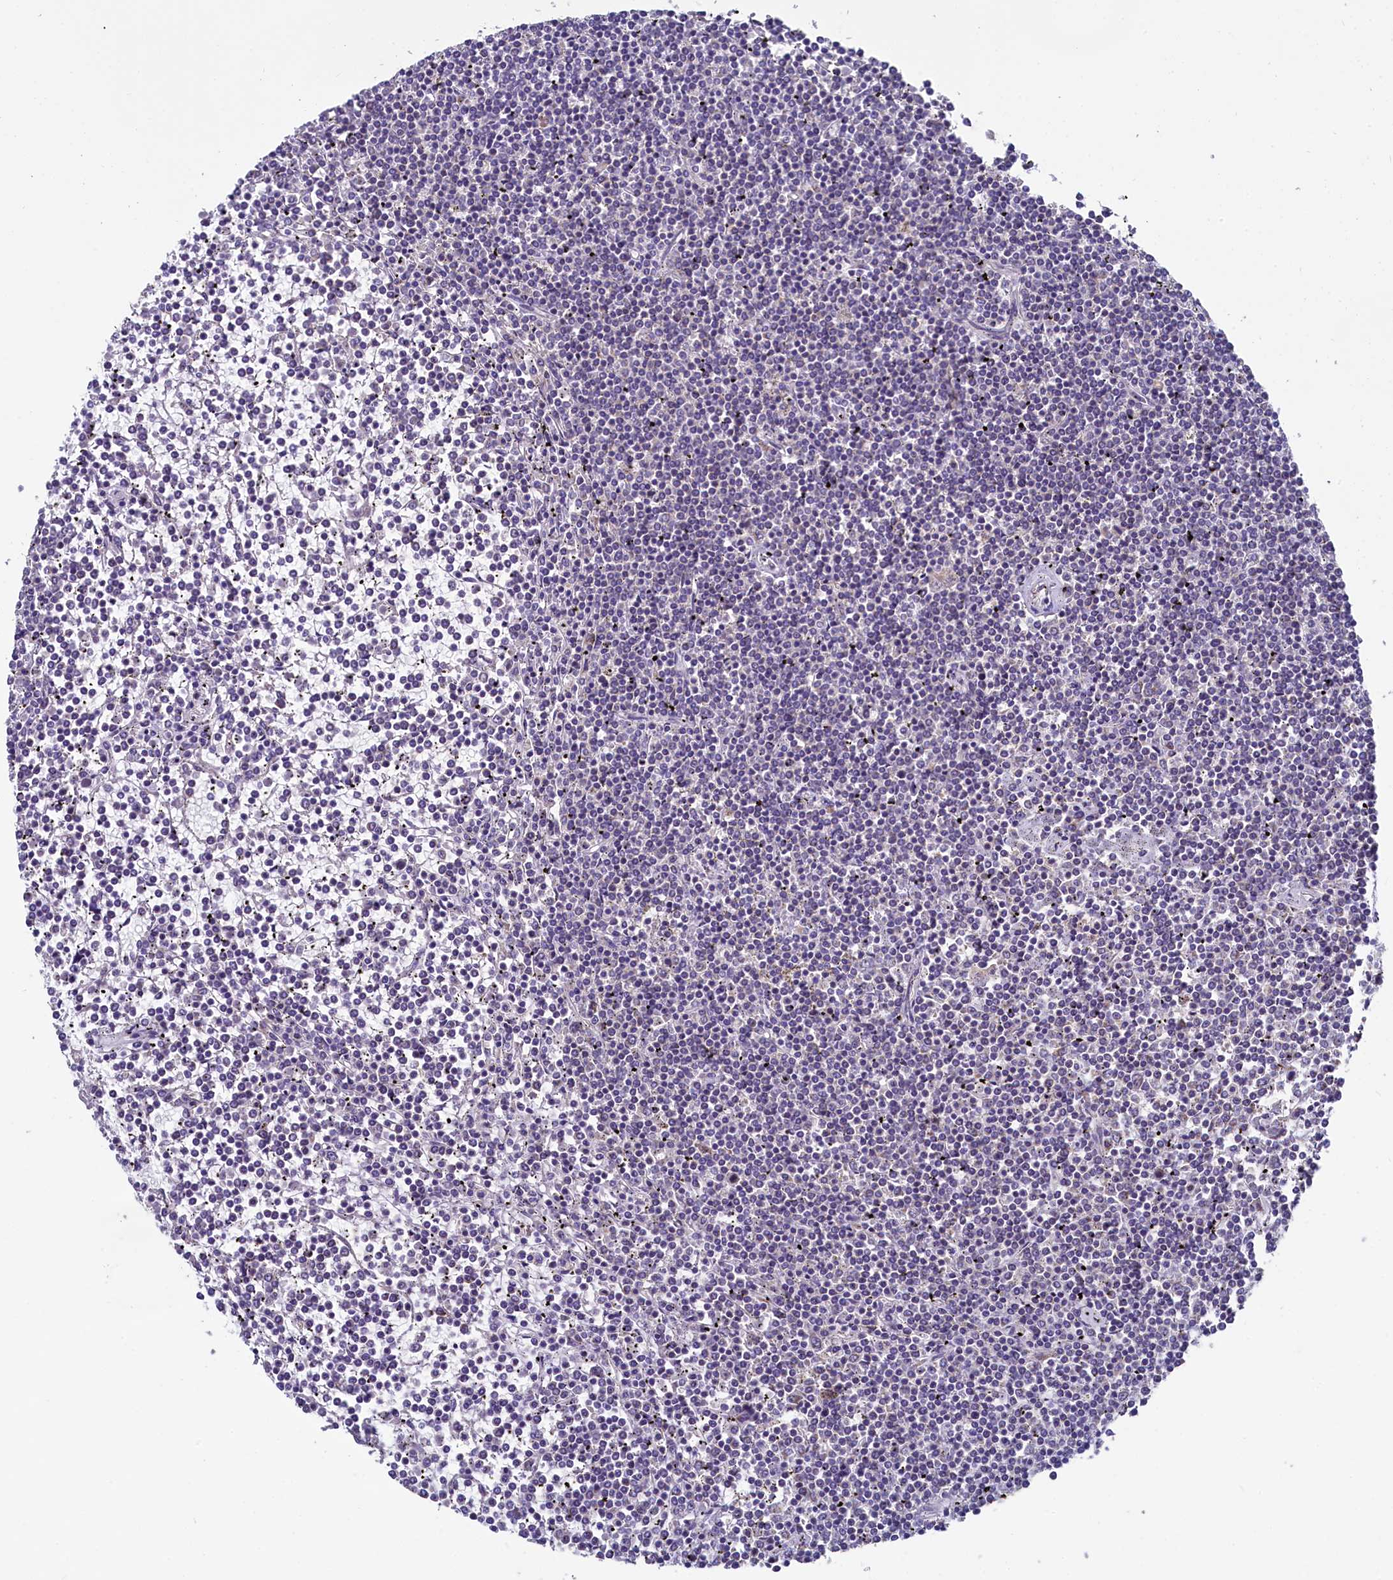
{"staining": {"intensity": "negative", "quantity": "none", "location": "none"}, "tissue": "lymphoma", "cell_type": "Tumor cells", "image_type": "cancer", "snomed": [{"axis": "morphology", "description": "Malignant lymphoma, non-Hodgkin's type, Low grade"}, {"axis": "topography", "description": "Spleen"}], "caption": "Malignant lymphoma, non-Hodgkin's type (low-grade) was stained to show a protein in brown. There is no significant positivity in tumor cells.", "gene": "MRPL57", "patient": {"sex": "female", "age": 19}}